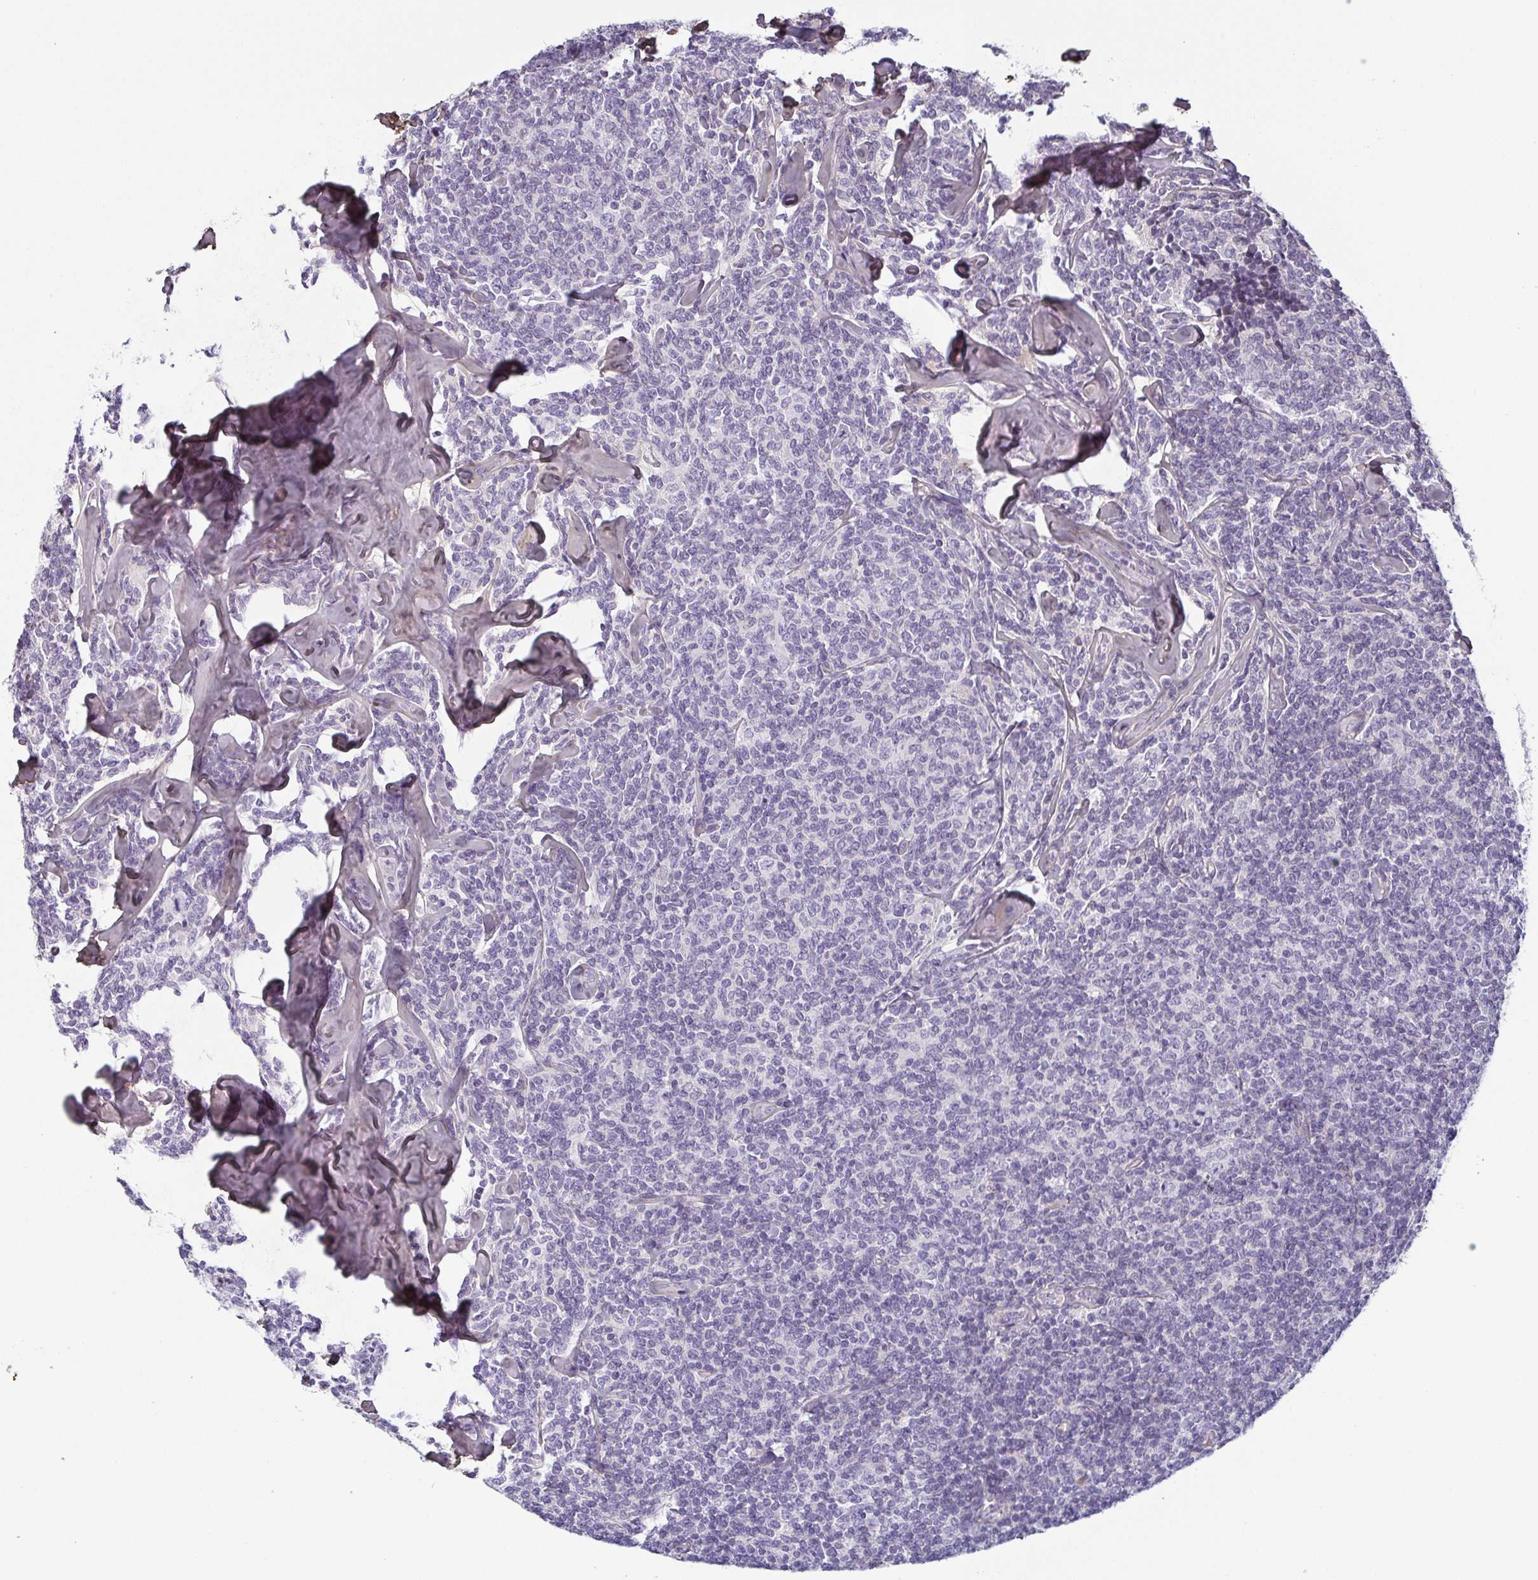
{"staining": {"intensity": "negative", "quantity": "none", "location": "none"}, "tissue": "lymphoma", "cell_type": "Tumor cells", "image_type": "cancer", "snomed": [{"axis": "morphology", "description": "Malignant lymphoma, non-Hodgkin's type, Low grade"}, {"axis": "topography", "description": "Lymph node"}], "caption": "Photomicrograph shows no protein positivity in tumor cells of low-grade malignant lymphoma, non-Hodgkin's type tissue.", "gene": "ECM1", "patient": {"sex": "female", "age": 56}}